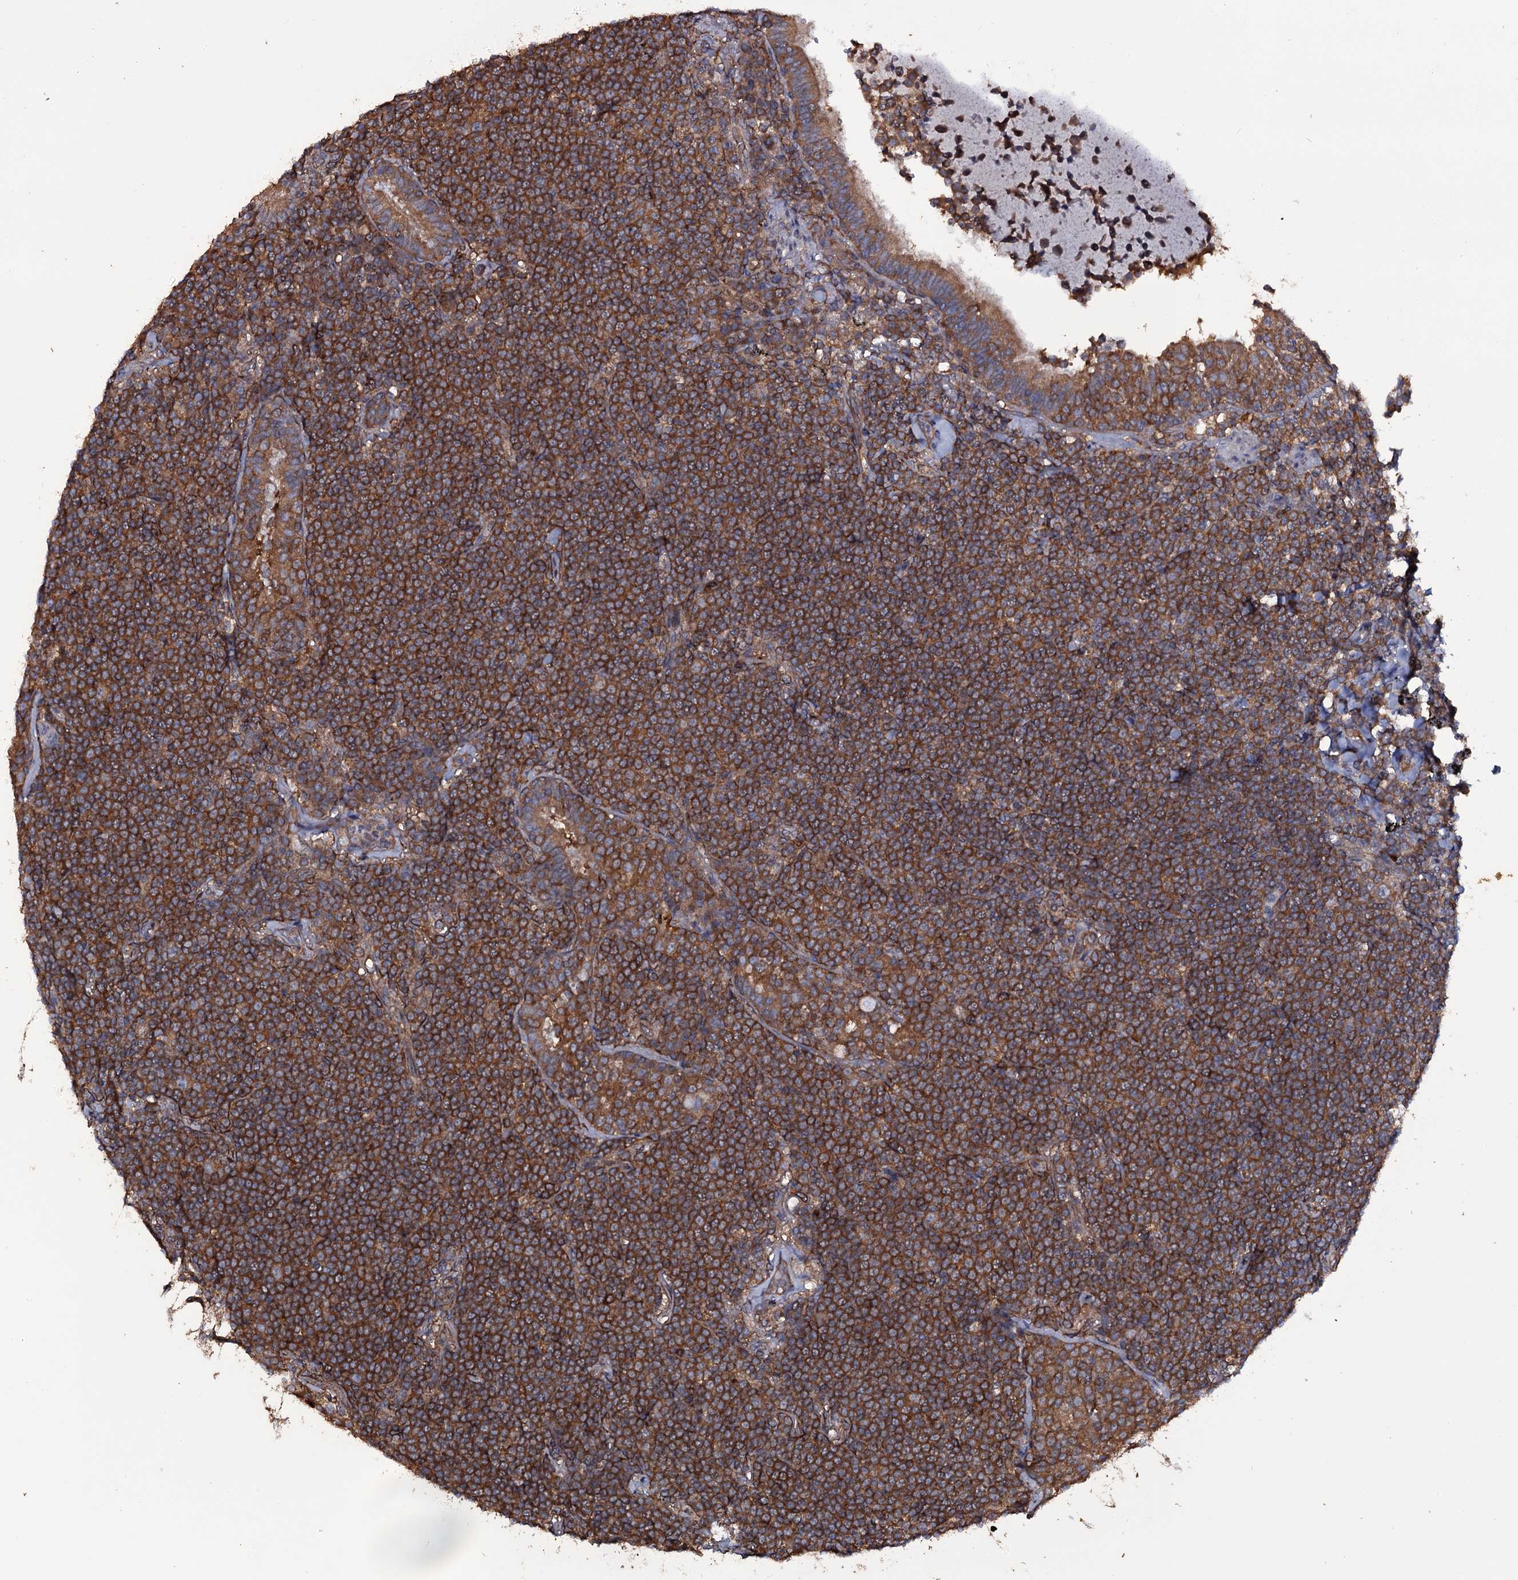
{"staining": {"intensity": "strong", "quantity": ">75%", "location": "cytoplasmic/membranous"}, "tissue": "lymphoma", "cell_type": "Tumor cells", "image_type": "cancer", "snomed": [{"axis": "morphology", "description": "Malignant lymphoma, non-Hodgkin's type, Low grade"}, {"axis": "topography", "description": "Lung"}], "caption": "IHC (DAB) staining of human malignant lymphoma, non-Hodgkin's type (low-grade) shows strong cytoplasmic/membranous protein expression in about >75% of tumor cells.", "gene": "TTC23", "patient": {"sex": "female", "age": 71}}